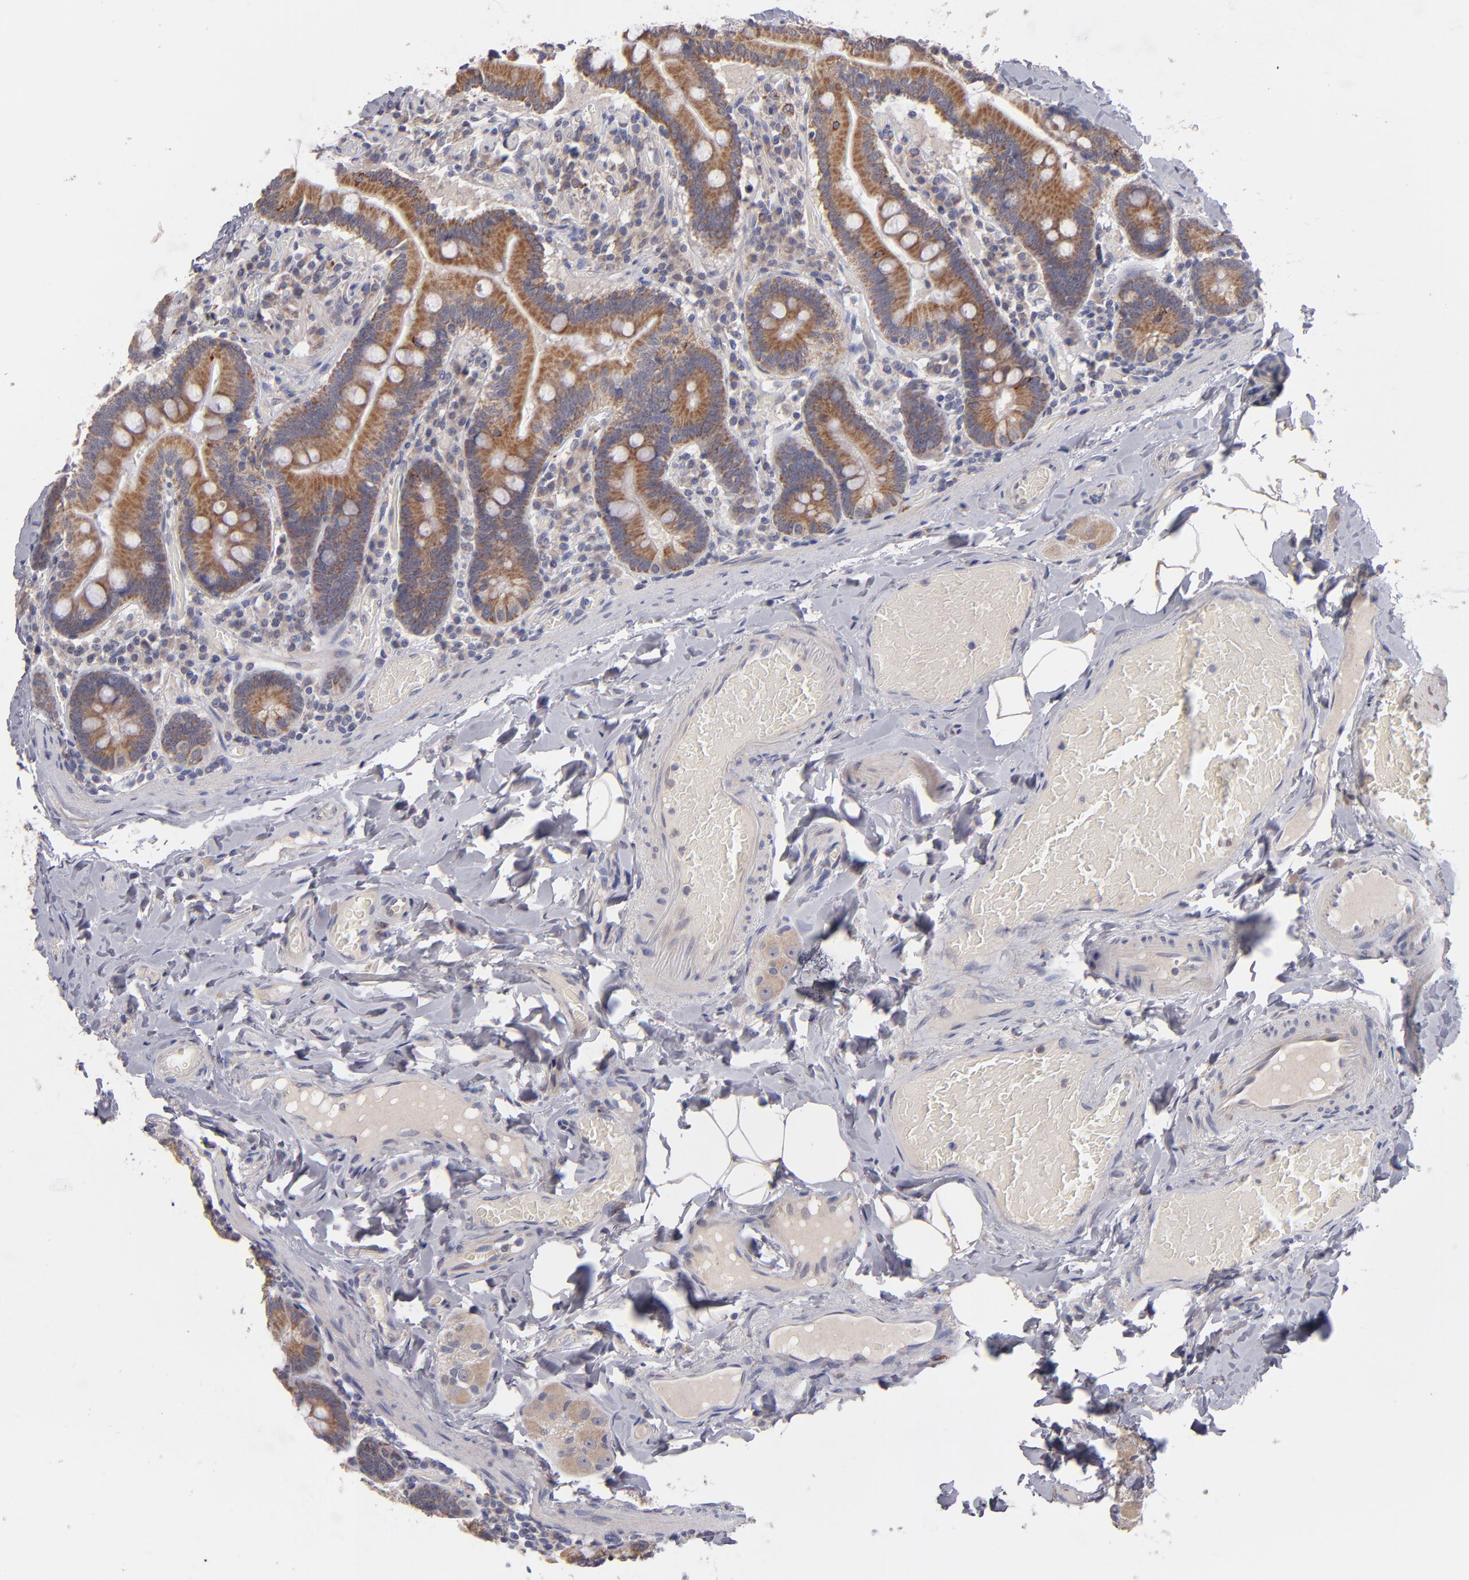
{"staining": {"intensity": "weak", "quantity": ">75%", "location": "cytoplasmic/membranous"}, "tissue": "duodenum", "cell_type": "Glandular cells", "image_type": "normal", "snomed": [{"axis": "morphology", "description": "Normal tissue, NOS"}, {"axis": "topography", "description": "Duodenum"}], "caption": "A histopathology image of human duodenum stained for a protein demonstrates weak cytoplasmic/membranous brown staining in glandular cells. Nuclei are stained in blue.", "gene": "HCCS", "patient": {"sex": "male", "age": 66}}